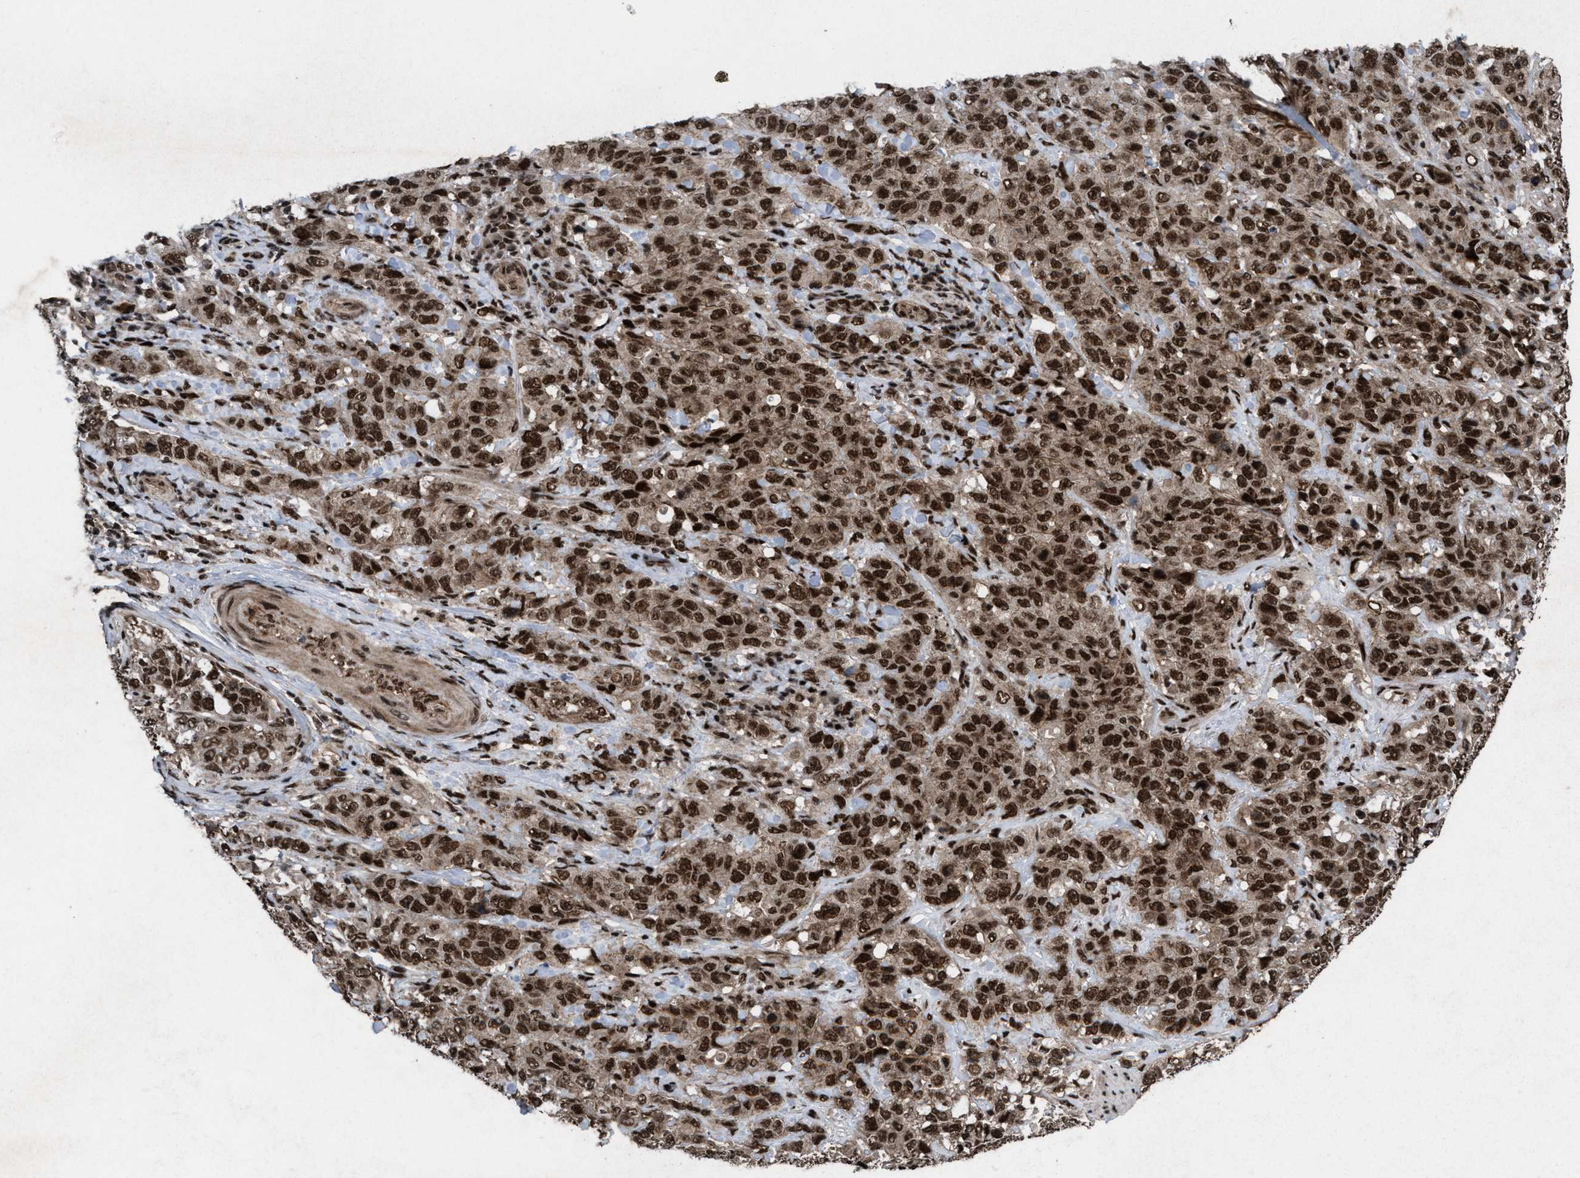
{"staining": {"intensity": "strong", "quantity": ">75%", "location": "cytoplasmic/membranous,nuclear"}, "tissue": "stomach cancer", "cell_type": "Tumor cells", "image_type": "cancer", "snomed": [{"axis": "morphology", "description": "Adenocarcinoma, NOS"}, {"axis": "topography", "description": "Stomach"}], "caption": "Stomach cancer tissue displays strong cytoplasmic/membranous and nuclear staining in approximately >75% of tumor cells, visualized by immunohistochemistry. Immunohistochemistry (ihc) stains the protein of interest in brown and the nuclei are stained blue.", "gene": "WIZ", "patient": {"sex": "male", "age": 48}}